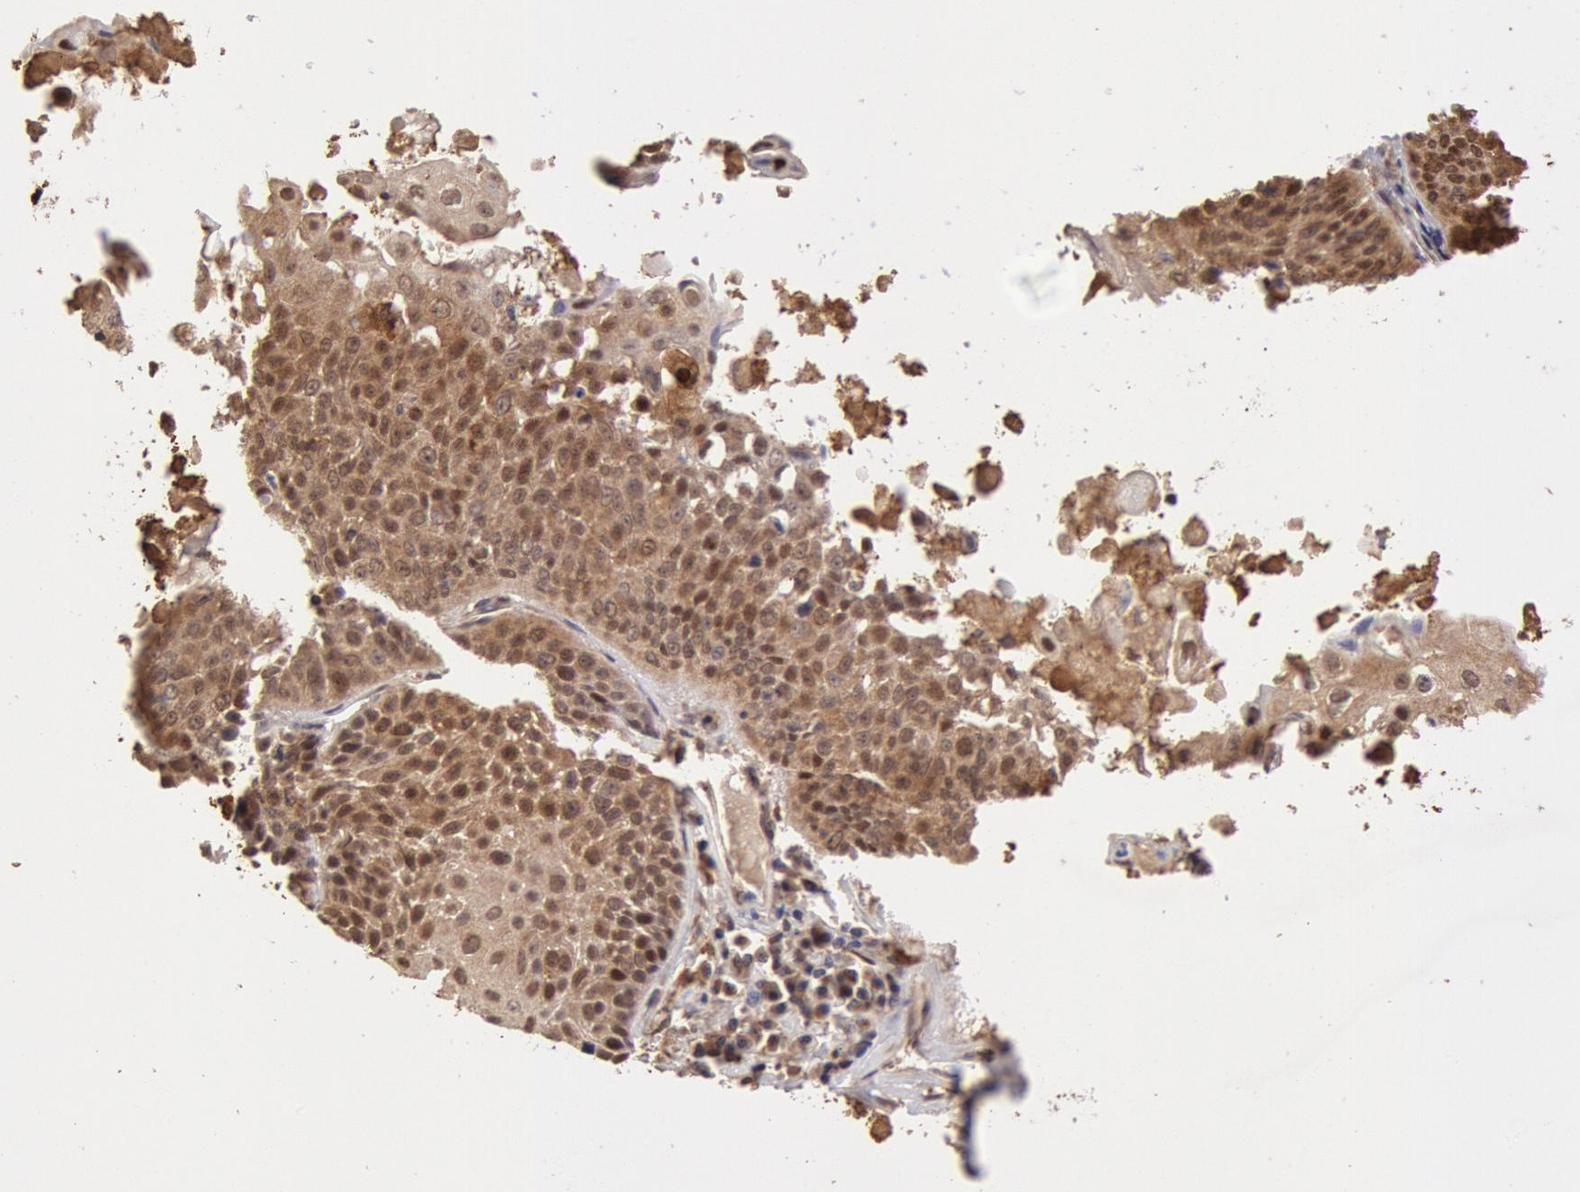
{"staining": {"intensity": "strong", "quantity": ">75%", "location": "cytoplasmic/membranous,nuclear"}, "tissue": "lung cancer", "cell_type": "Tumor cells", "image_type": "cancer", "snomed": [{"axis": "morphology", "description": "Adenocarcinoma, NOS"}, {"axis": "topography", "description": "Lung"}], "caption": "Adenocarcinoma (lung) stained with DAB IHC exhibits high levels of strong cytoplasmic/membranous and nuclear staining in about >75% of tumor cells.", "gene": "COMT", "patient": {"sex": "male", "age": 60}}